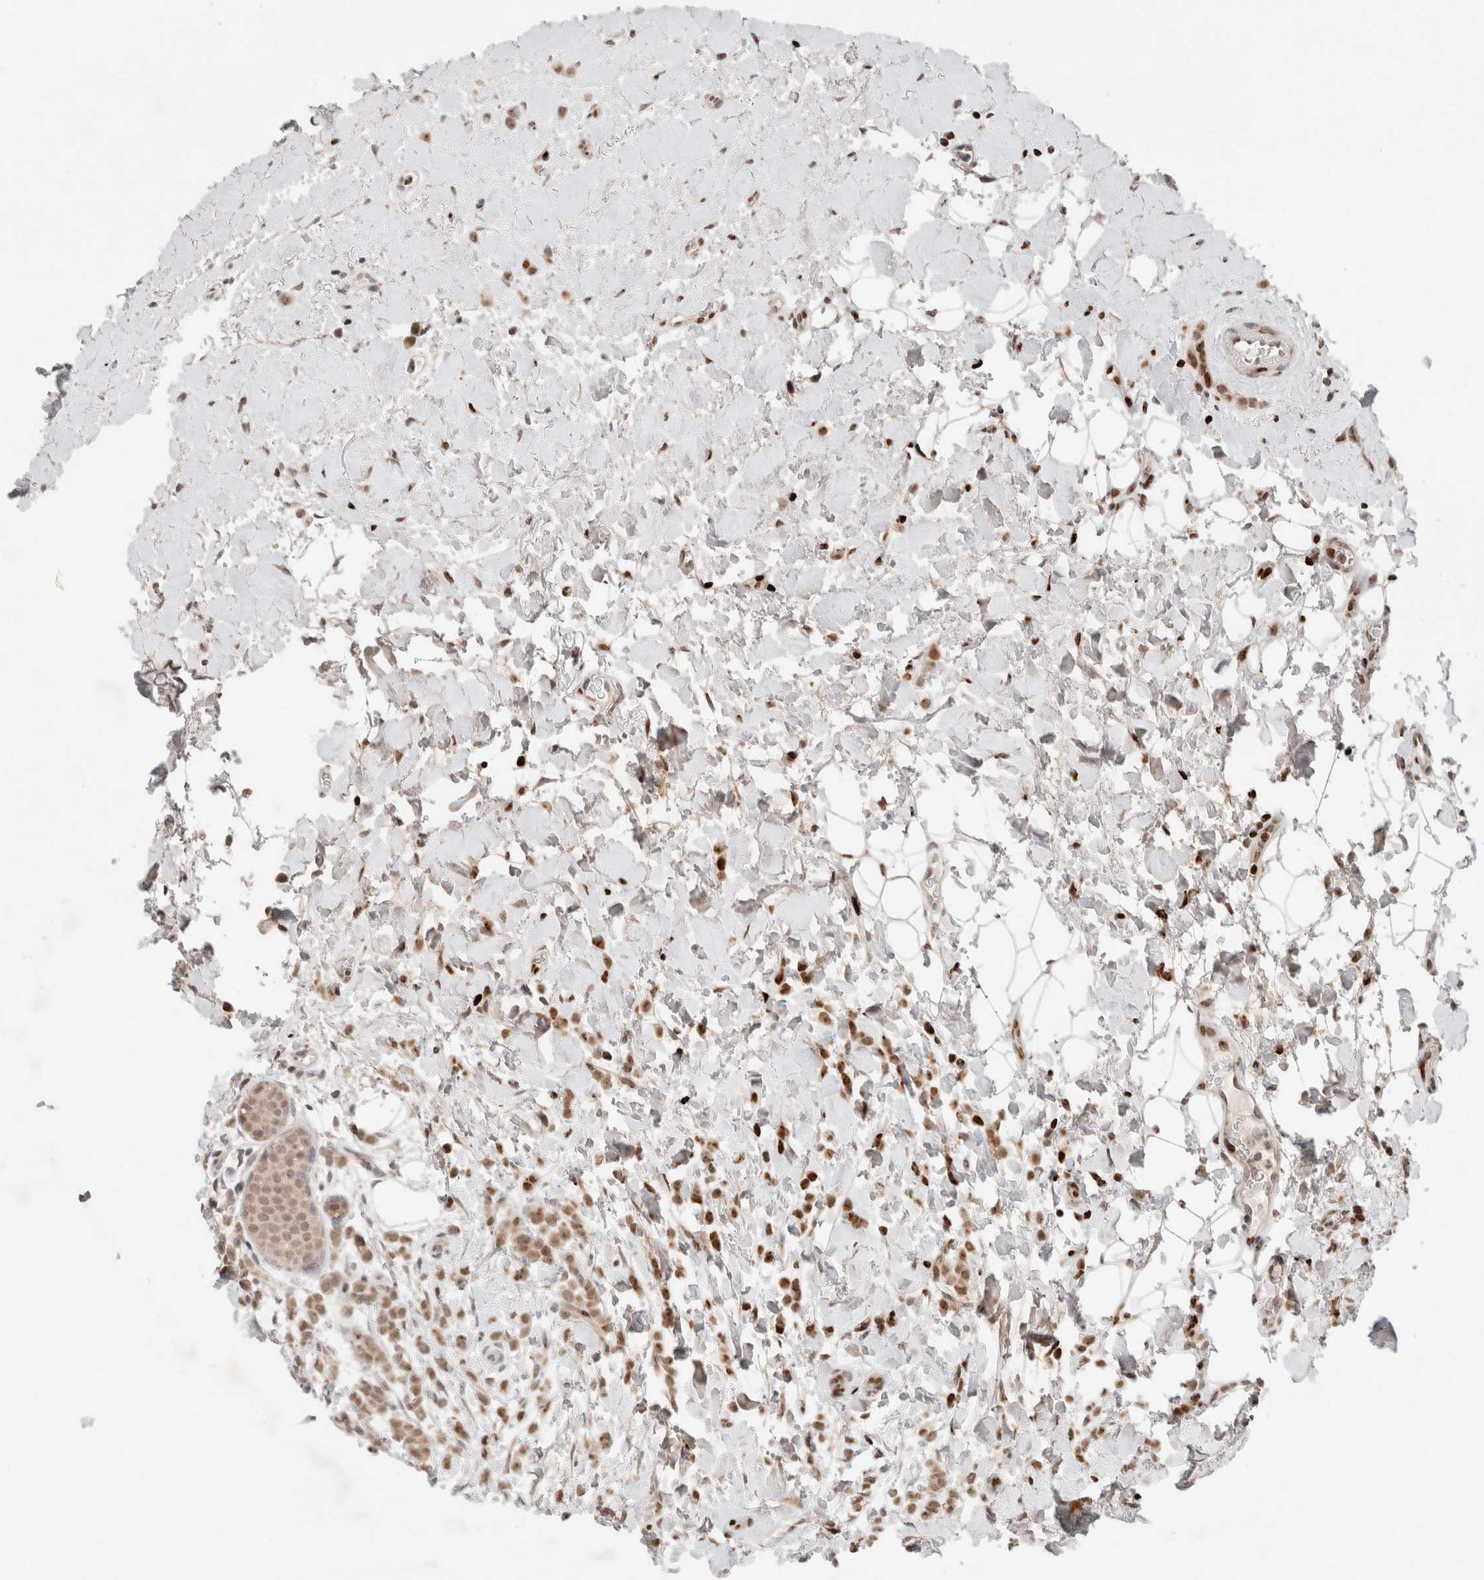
{"staining": {"intensity": "moderate", "quantity": ">75%", "location": "cytoplasmic/membranous,nuclear"}, "tissue": "breast cancer", "cell_type": "Tumor cells", "image_type": "cancer", "snomed": [{"axis": "morphology", "description": "Normal tissue, NOS"}, {"axis": "morphology", "description": "Lobular carcinoma"}, {"axis": "topography", "description": "Breast"}], "caption": "Immunohistochemical staining of lobular carcinoma (breast) exhibits medium levels of moderate cytoplasmic/membranous and nuclear protein expression in about >75% of tumor cells.", "gene": "ERI3", "patient": {"sex": "female", "age": 50}}